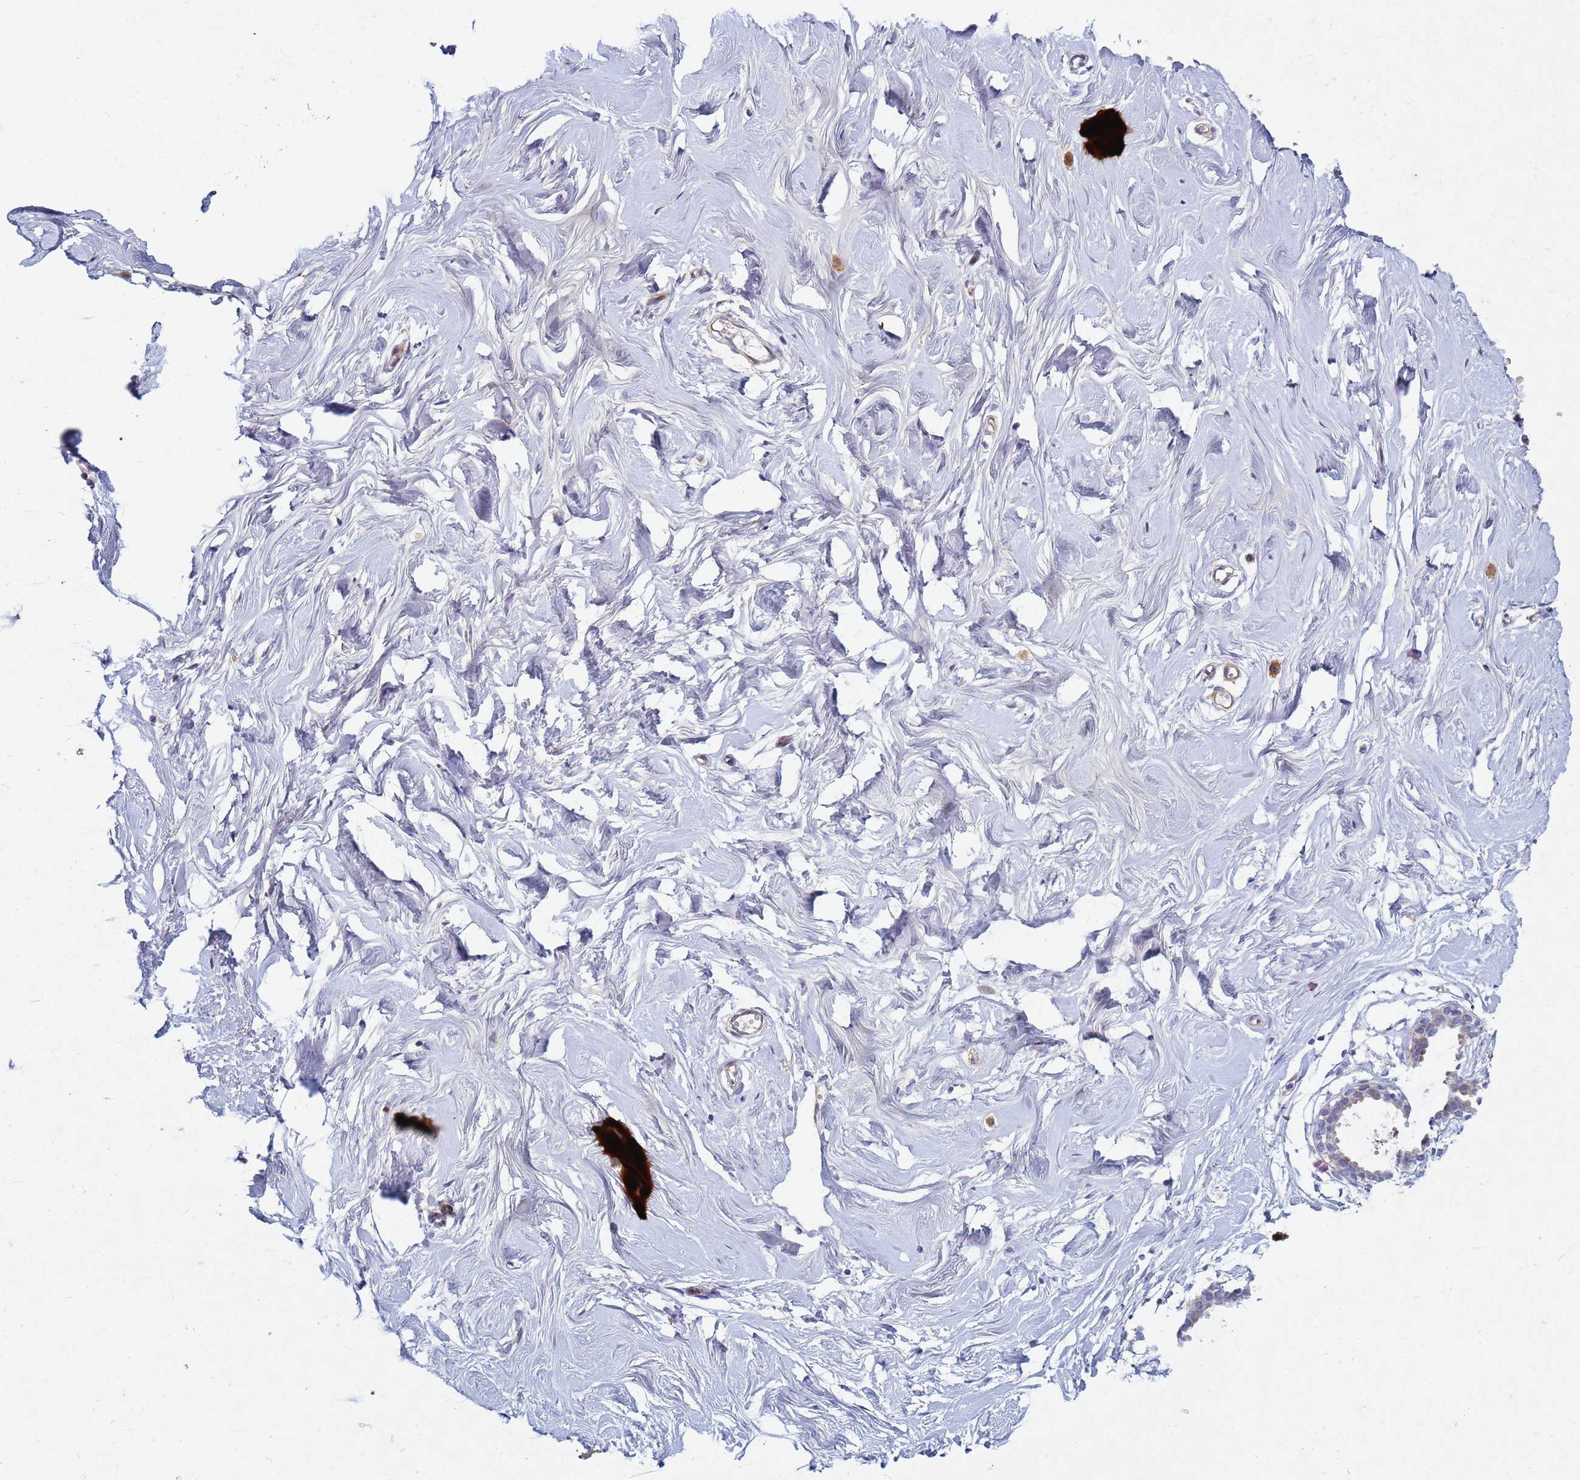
{"staining": {"intensity": "negative", "quantity": "none", "location": "none"}, "tissue": "breast", "cell_type": "Adipocytes", "image_type": "normal", "snomed": [{"axis": "morphology", "description": "Normal tissue, NOS"}, {"axis": "morphology", "description": "Adenoma, NOS"}, {"axis": "topography", "description": "Breast"}], "caption": "Adipocytes show no significant protein positivity in benign breast. (Immunohistochemistry (ihc), brightfield microscopy, high magnification).", "gene": "TNPO2", "patient": {"sex": "female", "age": 23}}